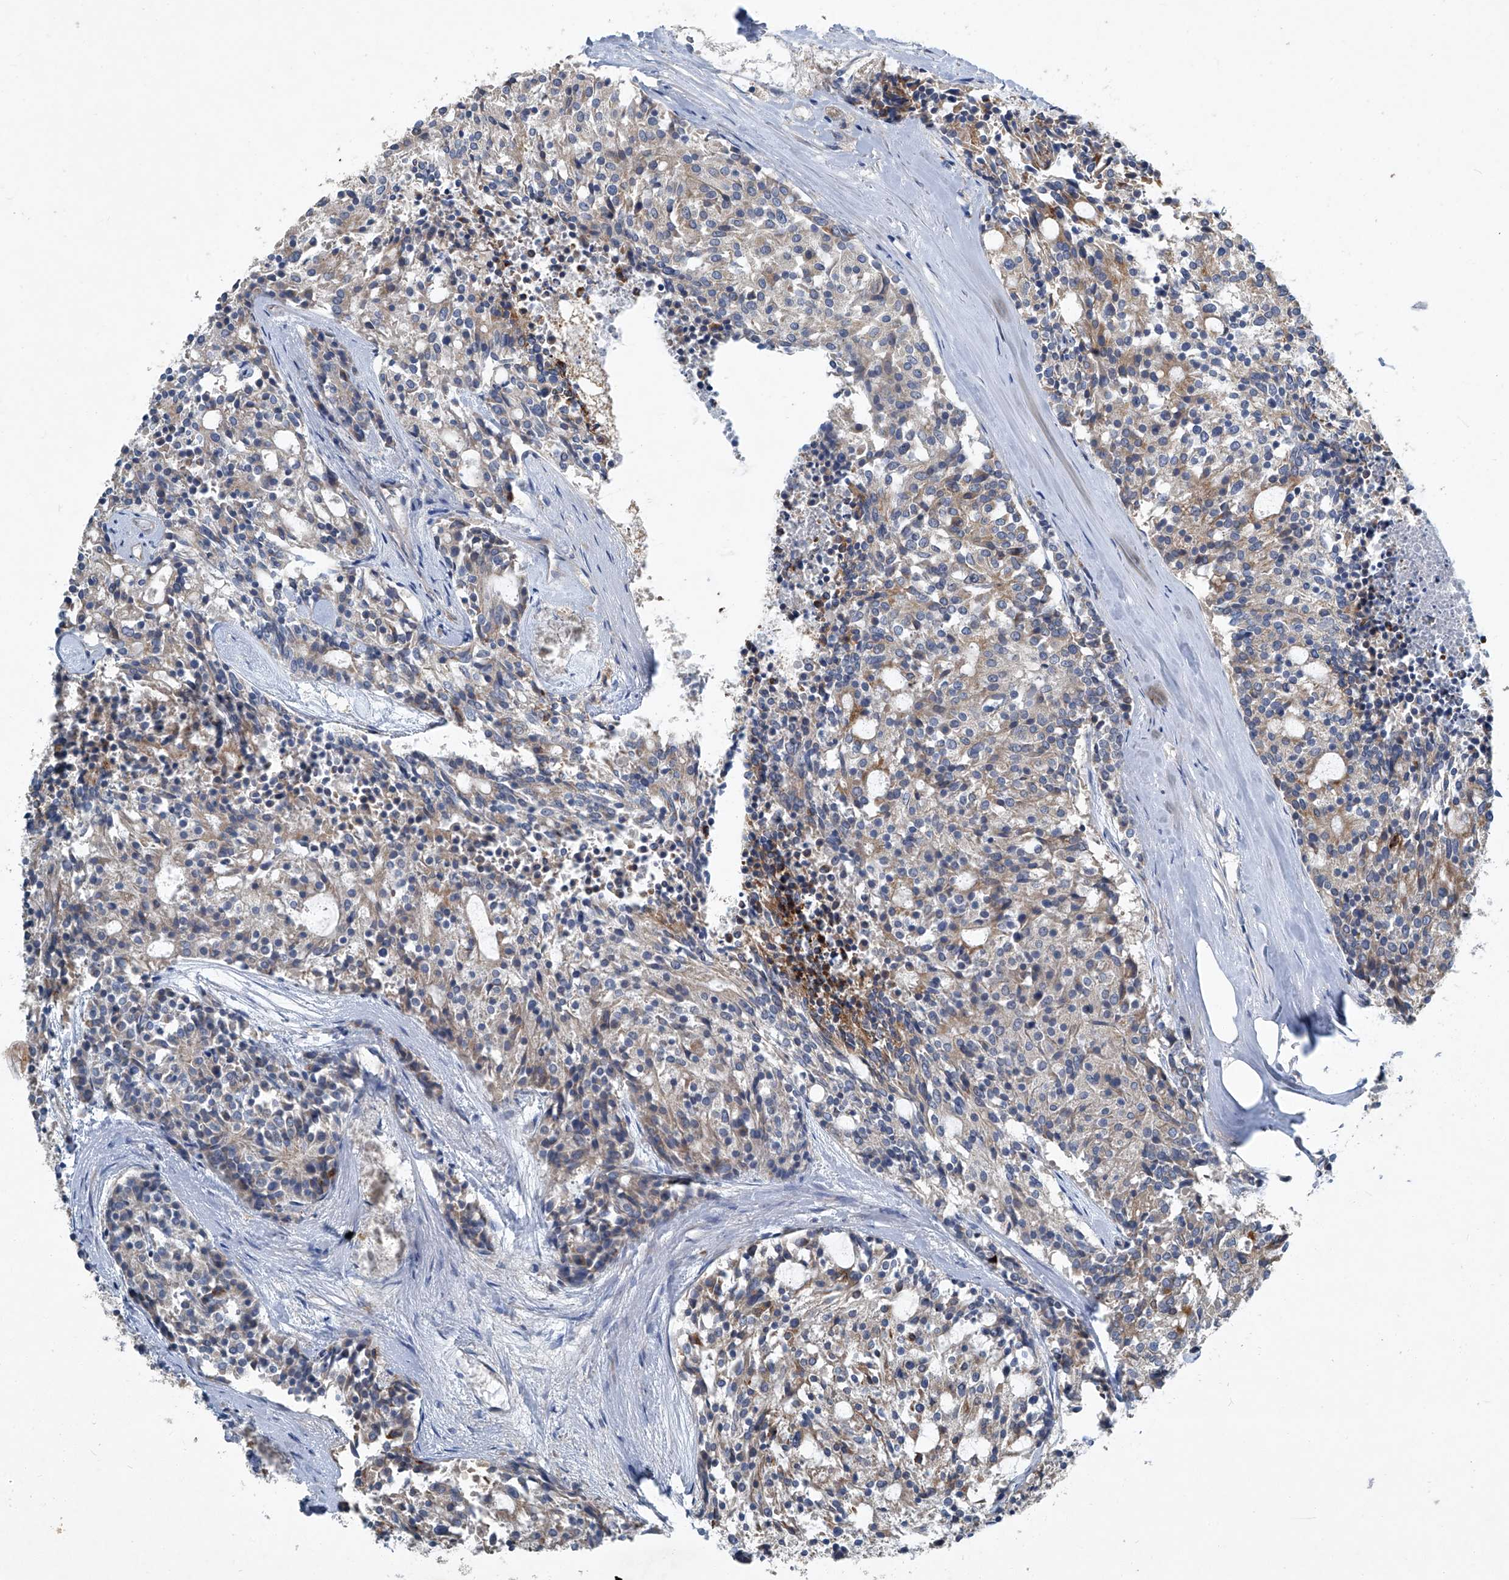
{"staining": {"intensity": "weak", "quantity": ">75%", "location": "cytoplasmic/membranous"}, "tissue": "carcinoid", "cell_type": "Tumor cells", "image_type": "cancer", "snomed": [{"axis": "morphology", "description": "Carcinoid, malignant, NOS"}, {"axis": "topography", "description": "Pancreas"}], "caption": "Carcinoid (malignant) stained for a protein exhibits weak cytoplasmic/membranous positivity in tumor cells.", "gene": "SLC26A11", "patient": {"sex": "female", "age": 54}}